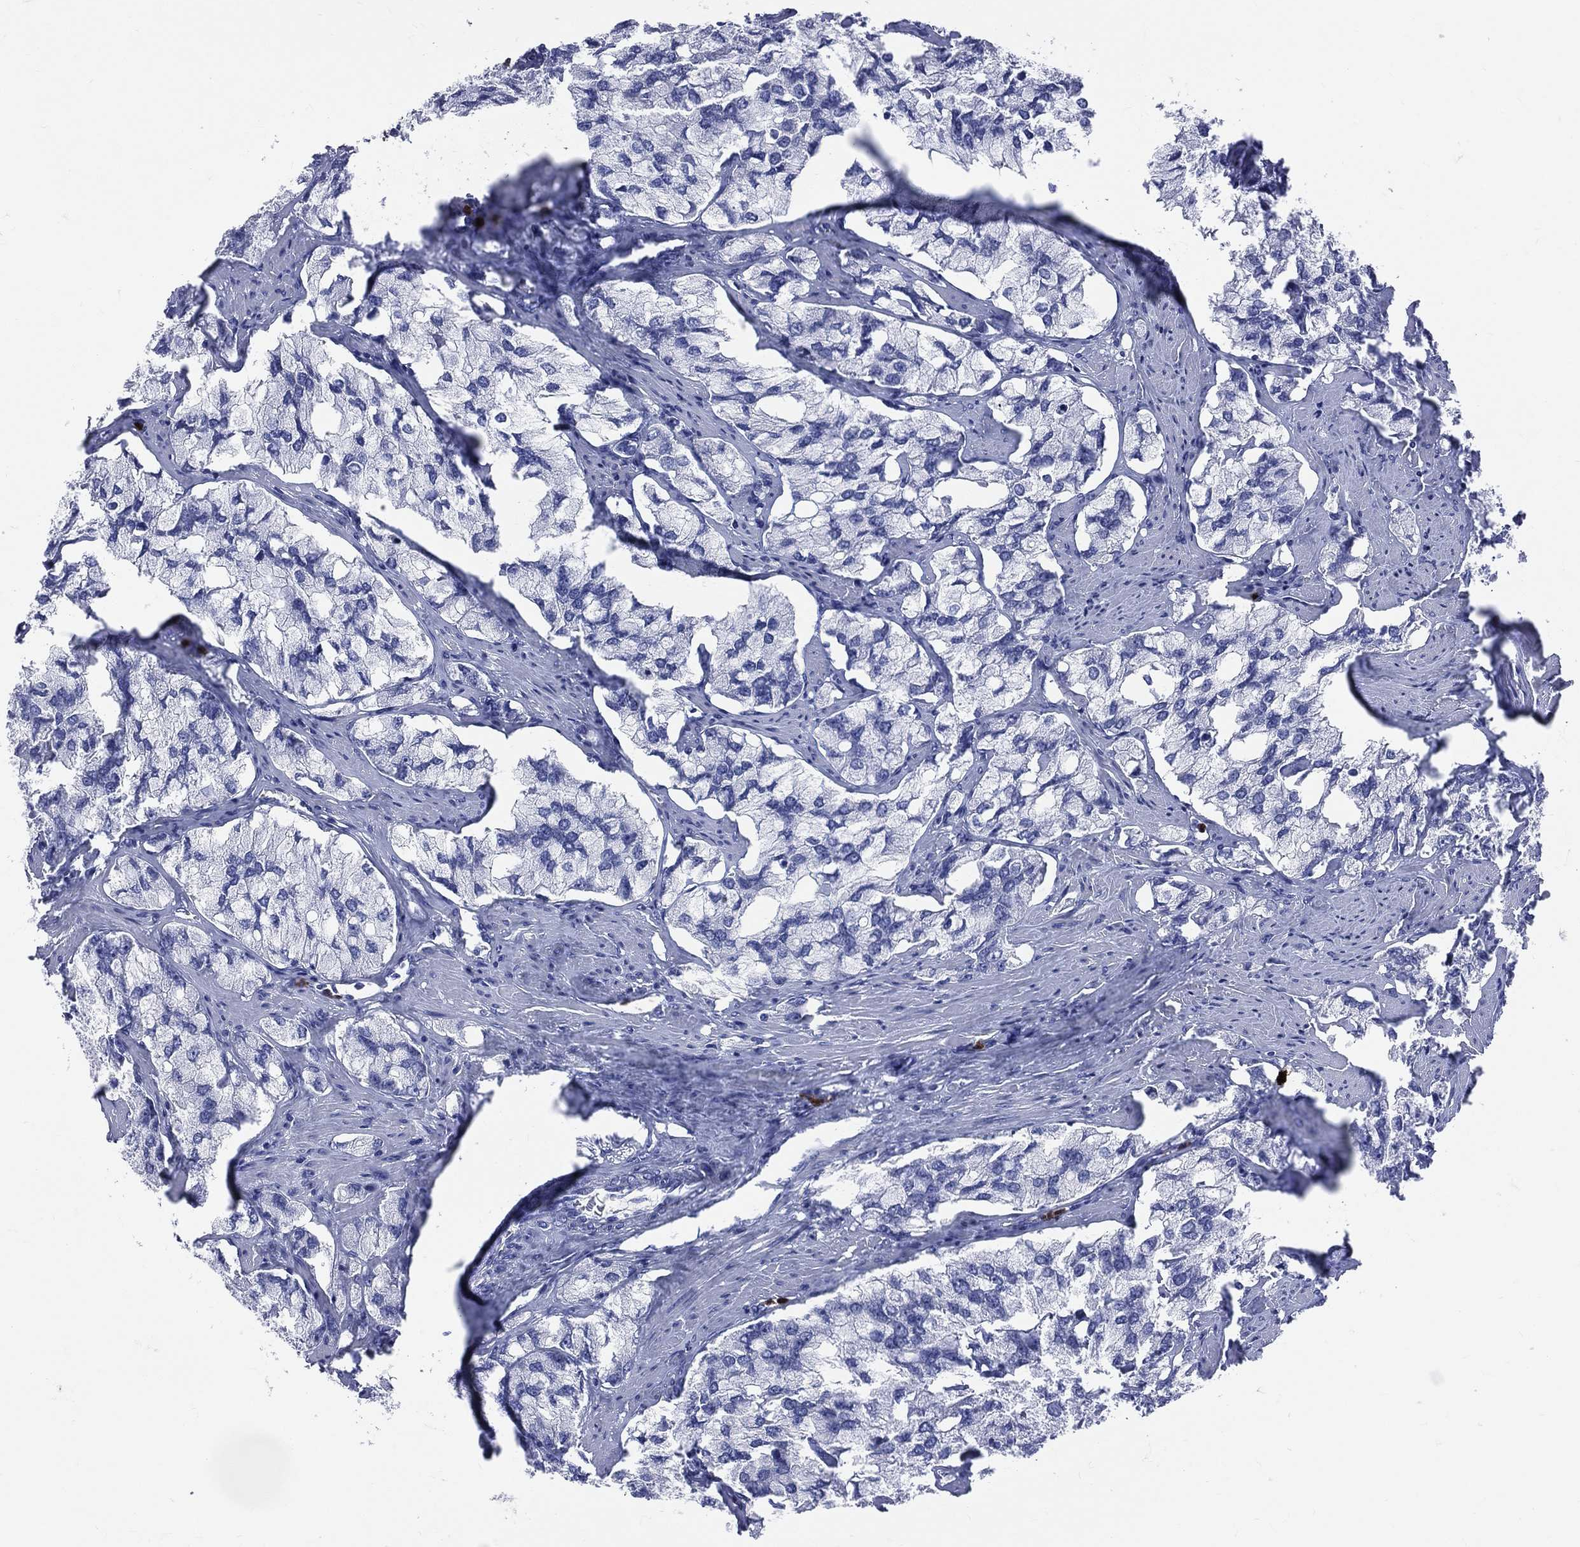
{"staining": {"intensity": "negative", "quantity": "none", "location": "none"}, "tissue": "prostate cancer", "cell_type": "Tumor cells", "image_type": "cancer", "snomed": [{"axis": "morphology", "description": "Adenocarcinoma, NOS"}, {"axis": "topography", "description": "Prostate and seminal vesicle, NOS"}, {"axis": "topography", "description": "Prostate"}], "caption": "High magnification brightfield microscopy of adenocarcinoma (prostate) stained with DAB (brown) and counterstained with hematoxylin (blue): tumor cells show no significant positivity.", "gene": "PGLYRP1", "patient": {"sex": "male", "age": 64}}